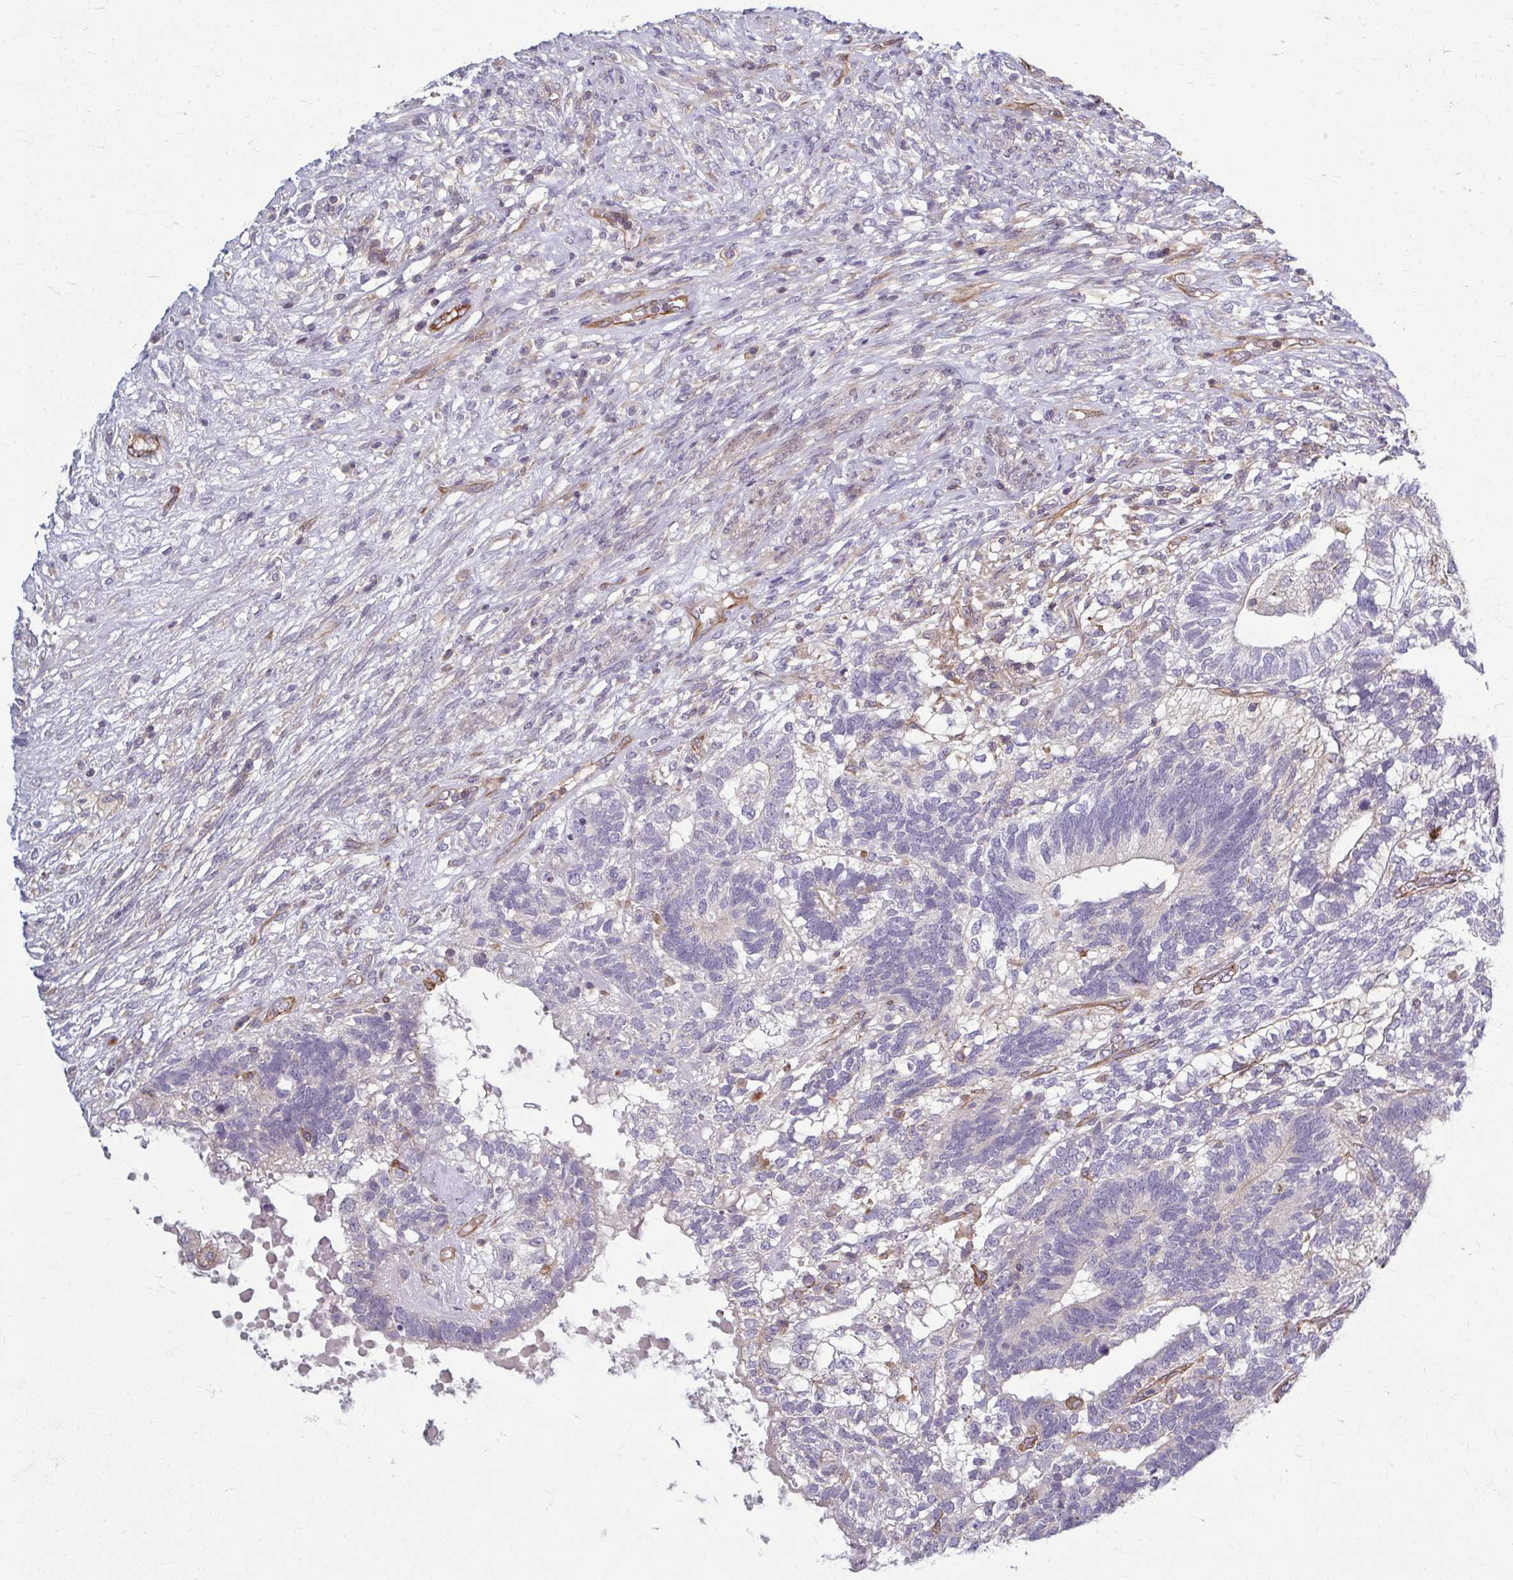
{"staining": {"intensity": "negative", "quantity": "none", "location": "none"}, "tissue": "testis cancer", "cell_type": "Tumor cells", "image_type": "cancer", "snomed": [{"axis": "morphology", "description": "Seminoma, NOS"}, {"axis": "morphology", "description": "Carcinoma, Embryonal, NOS"}, {"axis": "topography", "description": "Testis"}], "caption": "A photomicrograph of testis cancer stained for a protein shows no brown staining in tumor cells.", "gene": "EID2B", "patient": {"sex": "male", "age": 41}}